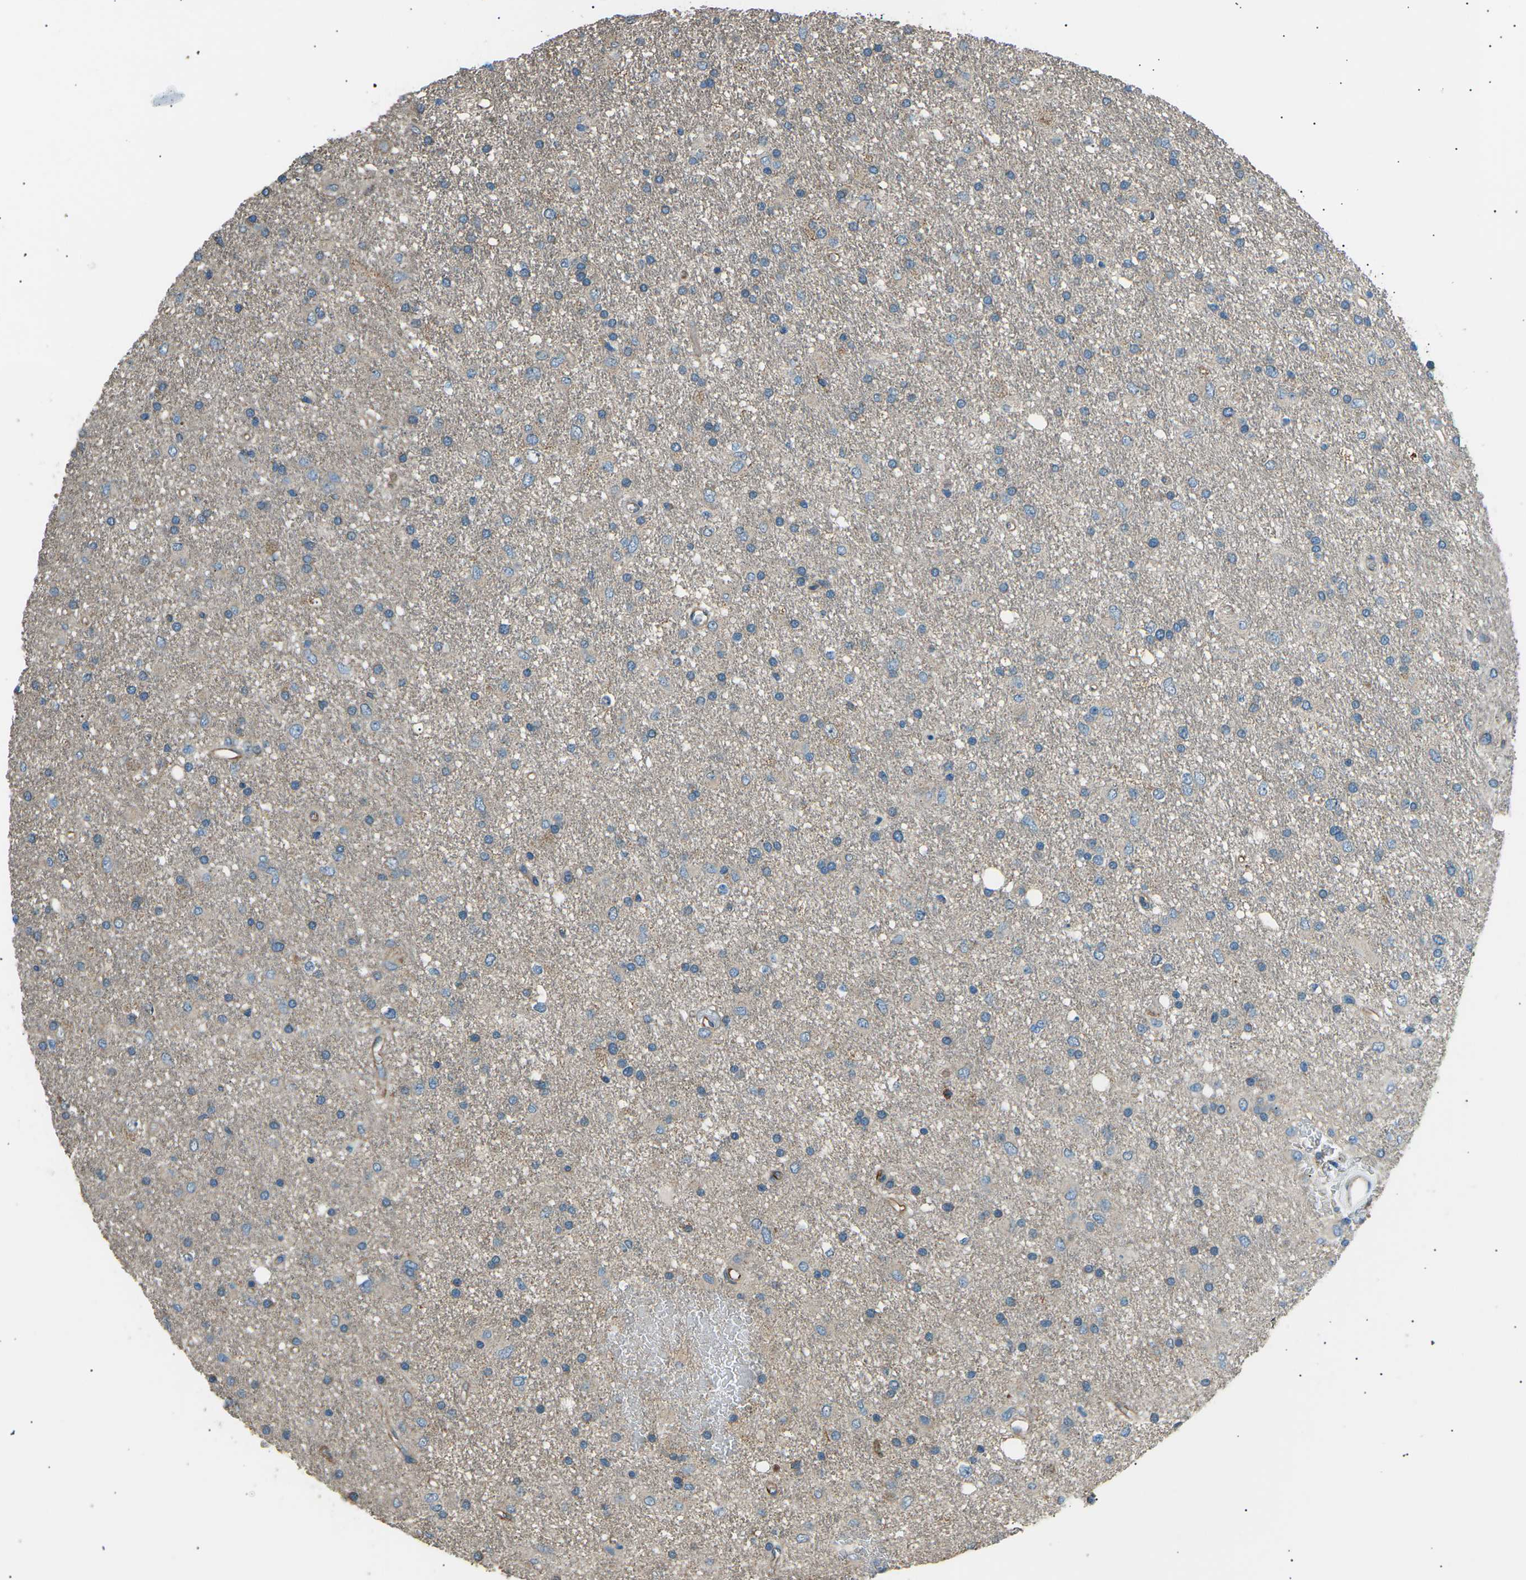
{"staining": {"intensity": "negative", "quantity": "none", "location": "none"}, "tissue": "glioma", "cell_type": "Tumor cells", "image_type": "cancer", "snomed": [{"axis": "morphology", "description": "Glioma, malignant, Low grade"}, {"axis": "topography", "description": "Brain"}], "caption": "Immunohistochemistry histopathology image of neoplastic tissue: human glioma stained with DAB demonstrates no significant protein expression in tumor cells. The staining is performed using DAB brown chromogen with nuclei counter-stained in using hematoxylin.", "gene": "SLK", "patient": {"sex": "male", "age": 77}}